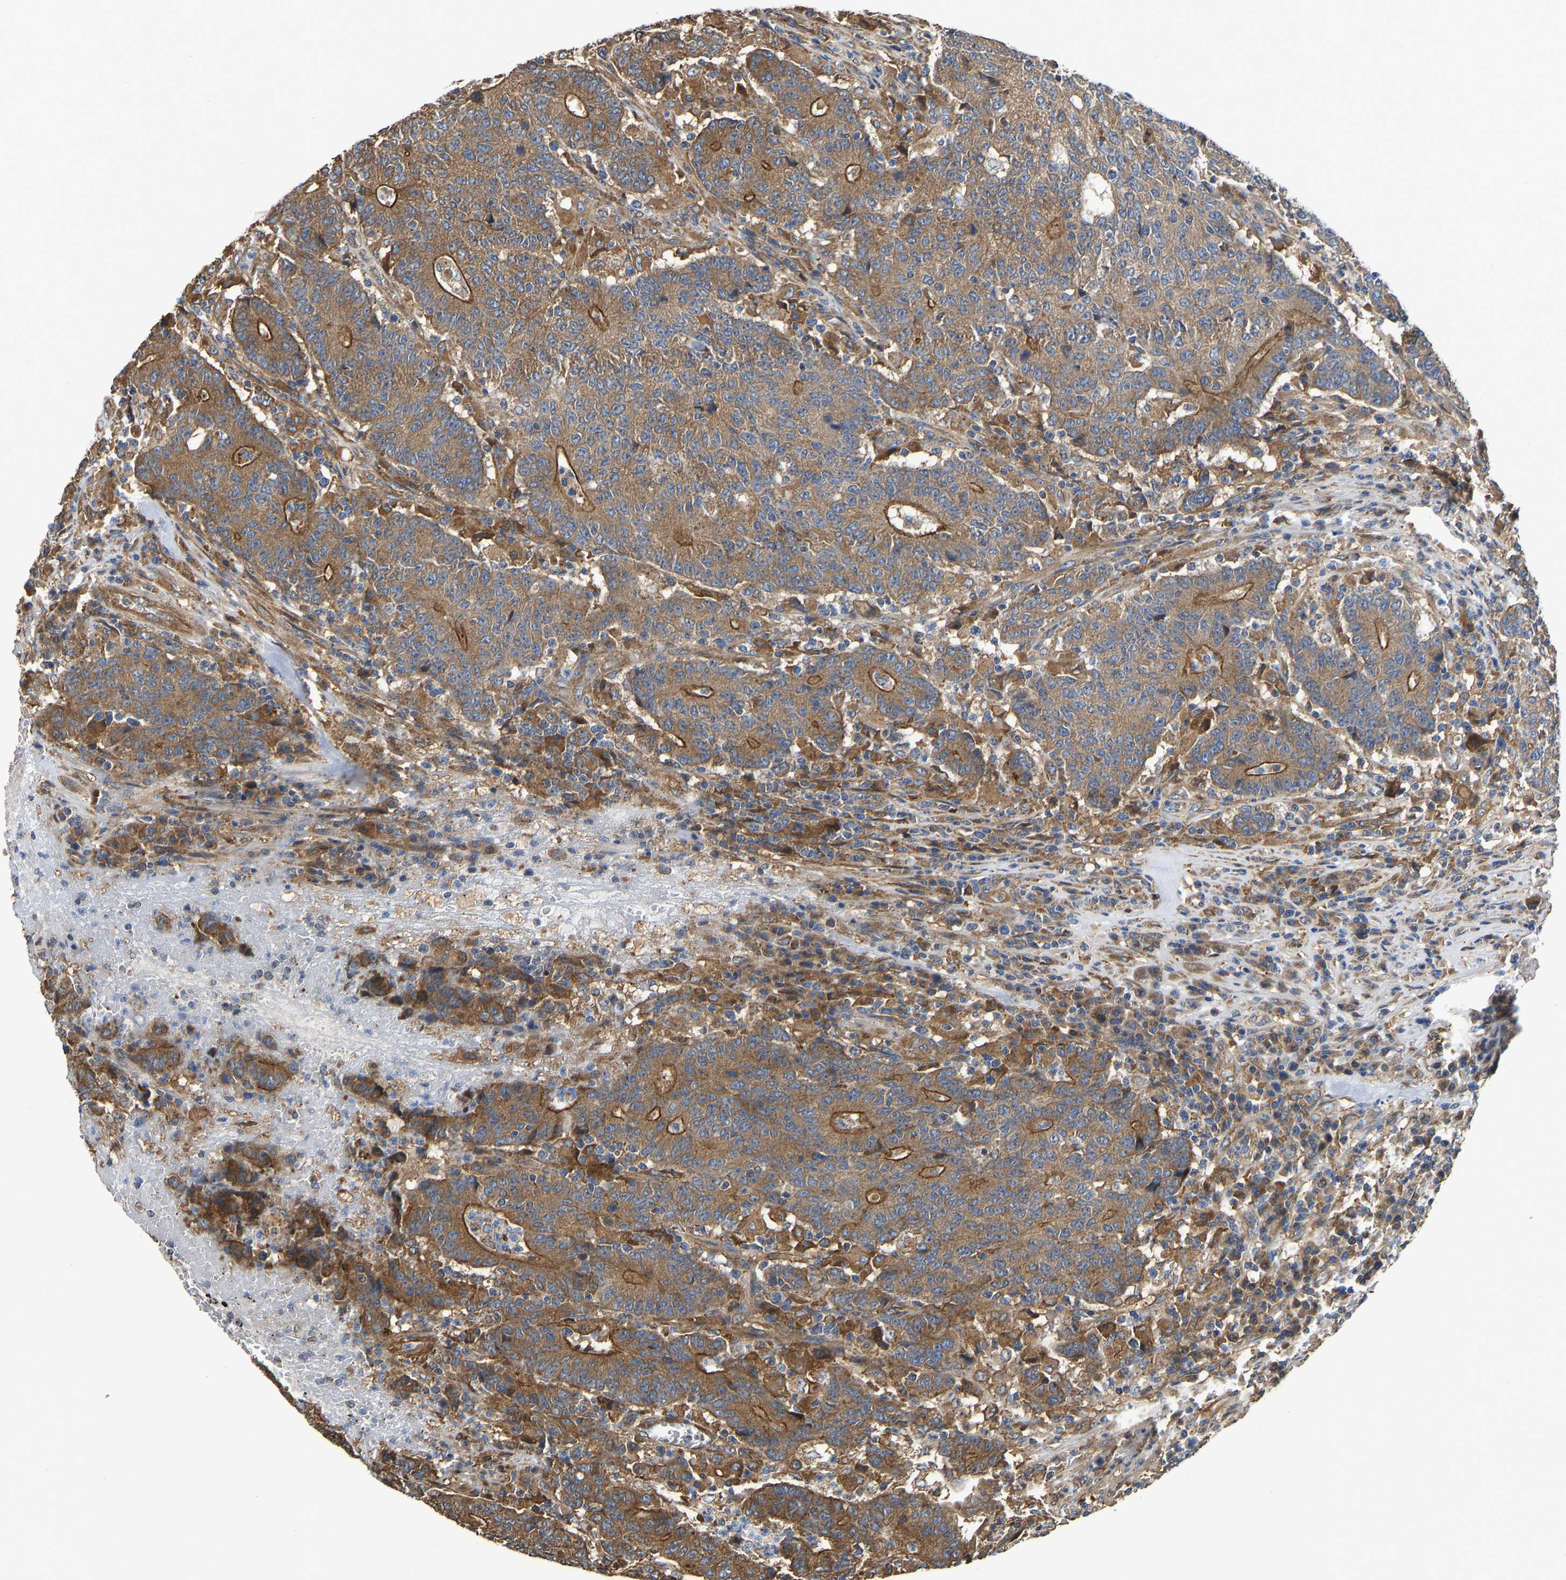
{"staining": {"intensity": "moderate", "quantity": ">75%", "location": "cytoplasmic/membranous"}, "tissue": "colorectal cancer", "cell_type": "Tumor cells", "image_type": "cancer", "snomed": [{"axis": "morphology", "description": "Normal tissue, NOS"}, {"axis": "morphology", "description": "Adenocarcinoma, NOS"}, {"axis": "topography", "description": "Colon"}], "caption": "There is medium levels of moderate cytoplasmic/membranous staining in tumor cells of colorectal adenocarcinoma, as demonstrated by immunohistochemical staining (brown color).", "gene": "FLNB", "patient": {"sex": "female", "age": 75}}